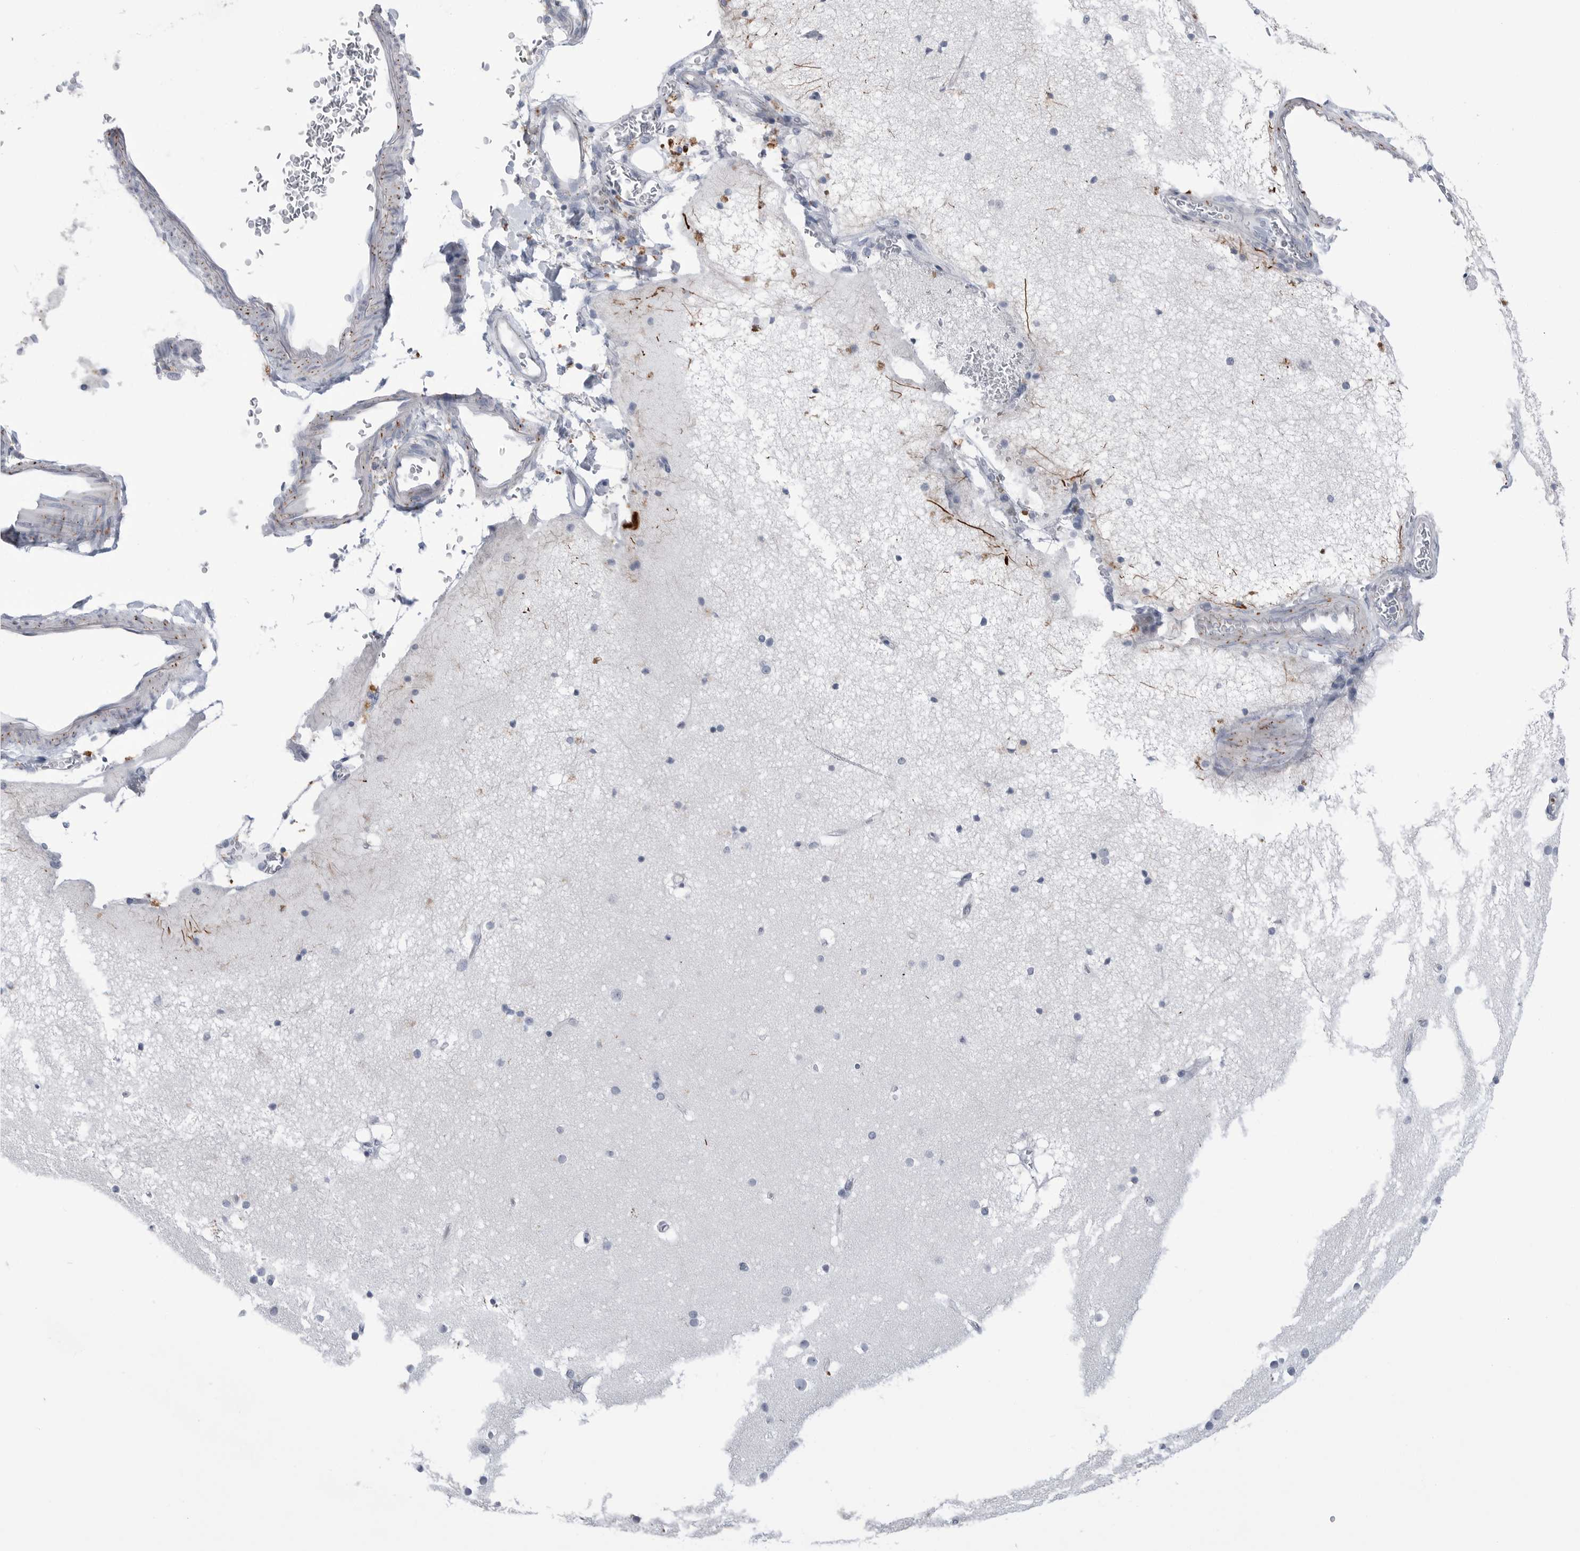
{"staining": {"intensity": "negative", "quantity": "none", "location": "none"}, "tissue": "cerebral cortex", "cell_type": "Endothelial cells", "image_type": "normal", "snomed": [{"axis": "morphology", "description": "Normal tissue, NOS"}, {"axis": "topography", "description": "Cerebral cortex"}], "caption": "Normal cerebral cortex was stained to show a protein in brown. There is no significant staining in endothelial cells. Nuclei are stained in blue.", "gene": "ABHD12", "patient": {"sex": "male", "age": 57}}